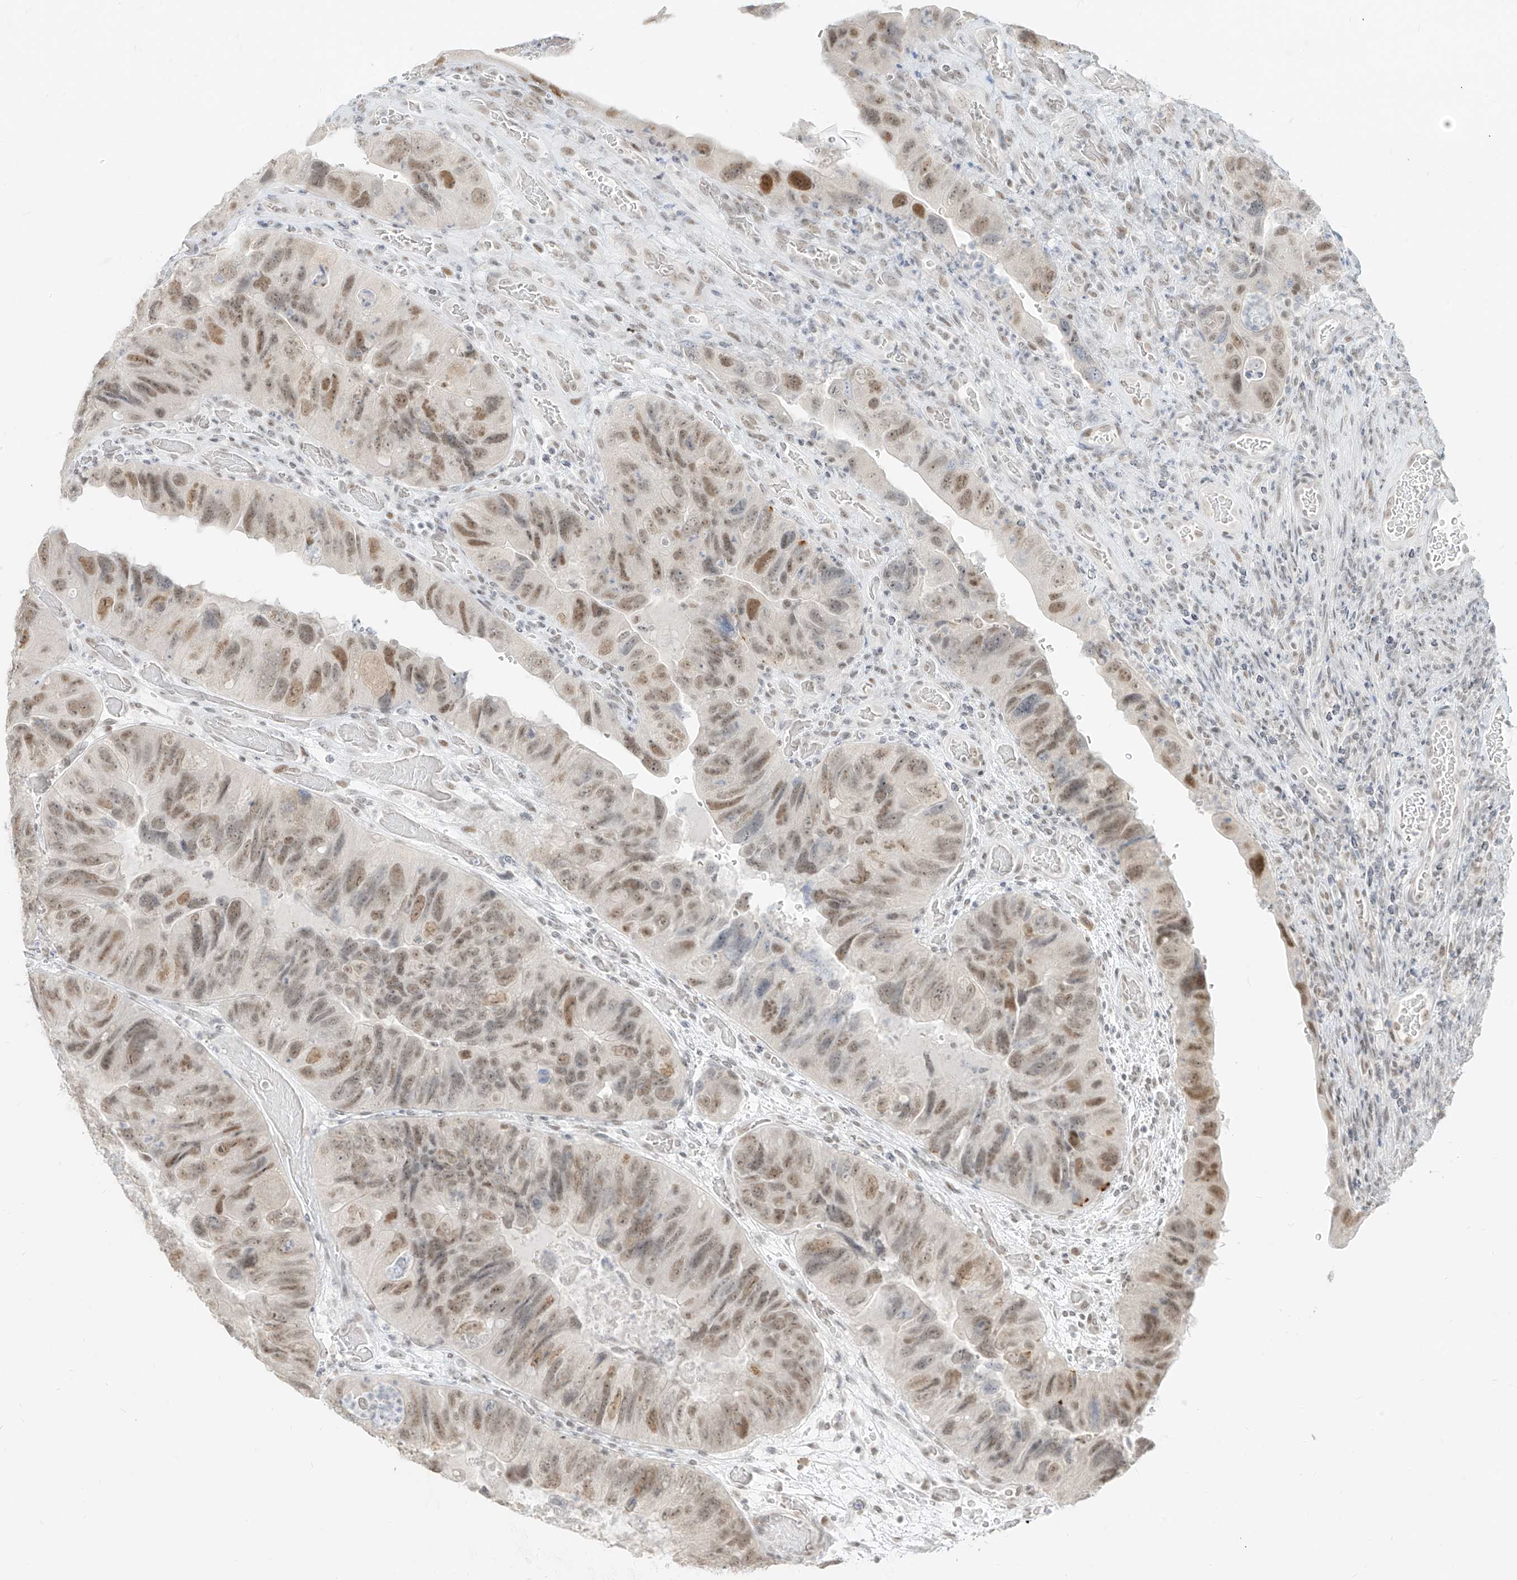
{"staining": {"intensity": "moderate", "quantity": ">75%", "location": "nuclear"}, "tissue": "colorectal cancer", "cell_type": "Tumor cells", "image_type": "cancer", "snomed": [{"axis": "morphology", "description": "Adenocarcinoma, NOS"}, {"axis": "topography", "description": "Rectum"}], "caption": "This image reveals immunohistochemistry staining of colorectal cancer, with medium moderate nuclear positivity in about >75% of tumor cells.", "gene": "SUPT5H", "patient": {"sex": "male", "age": 63}}